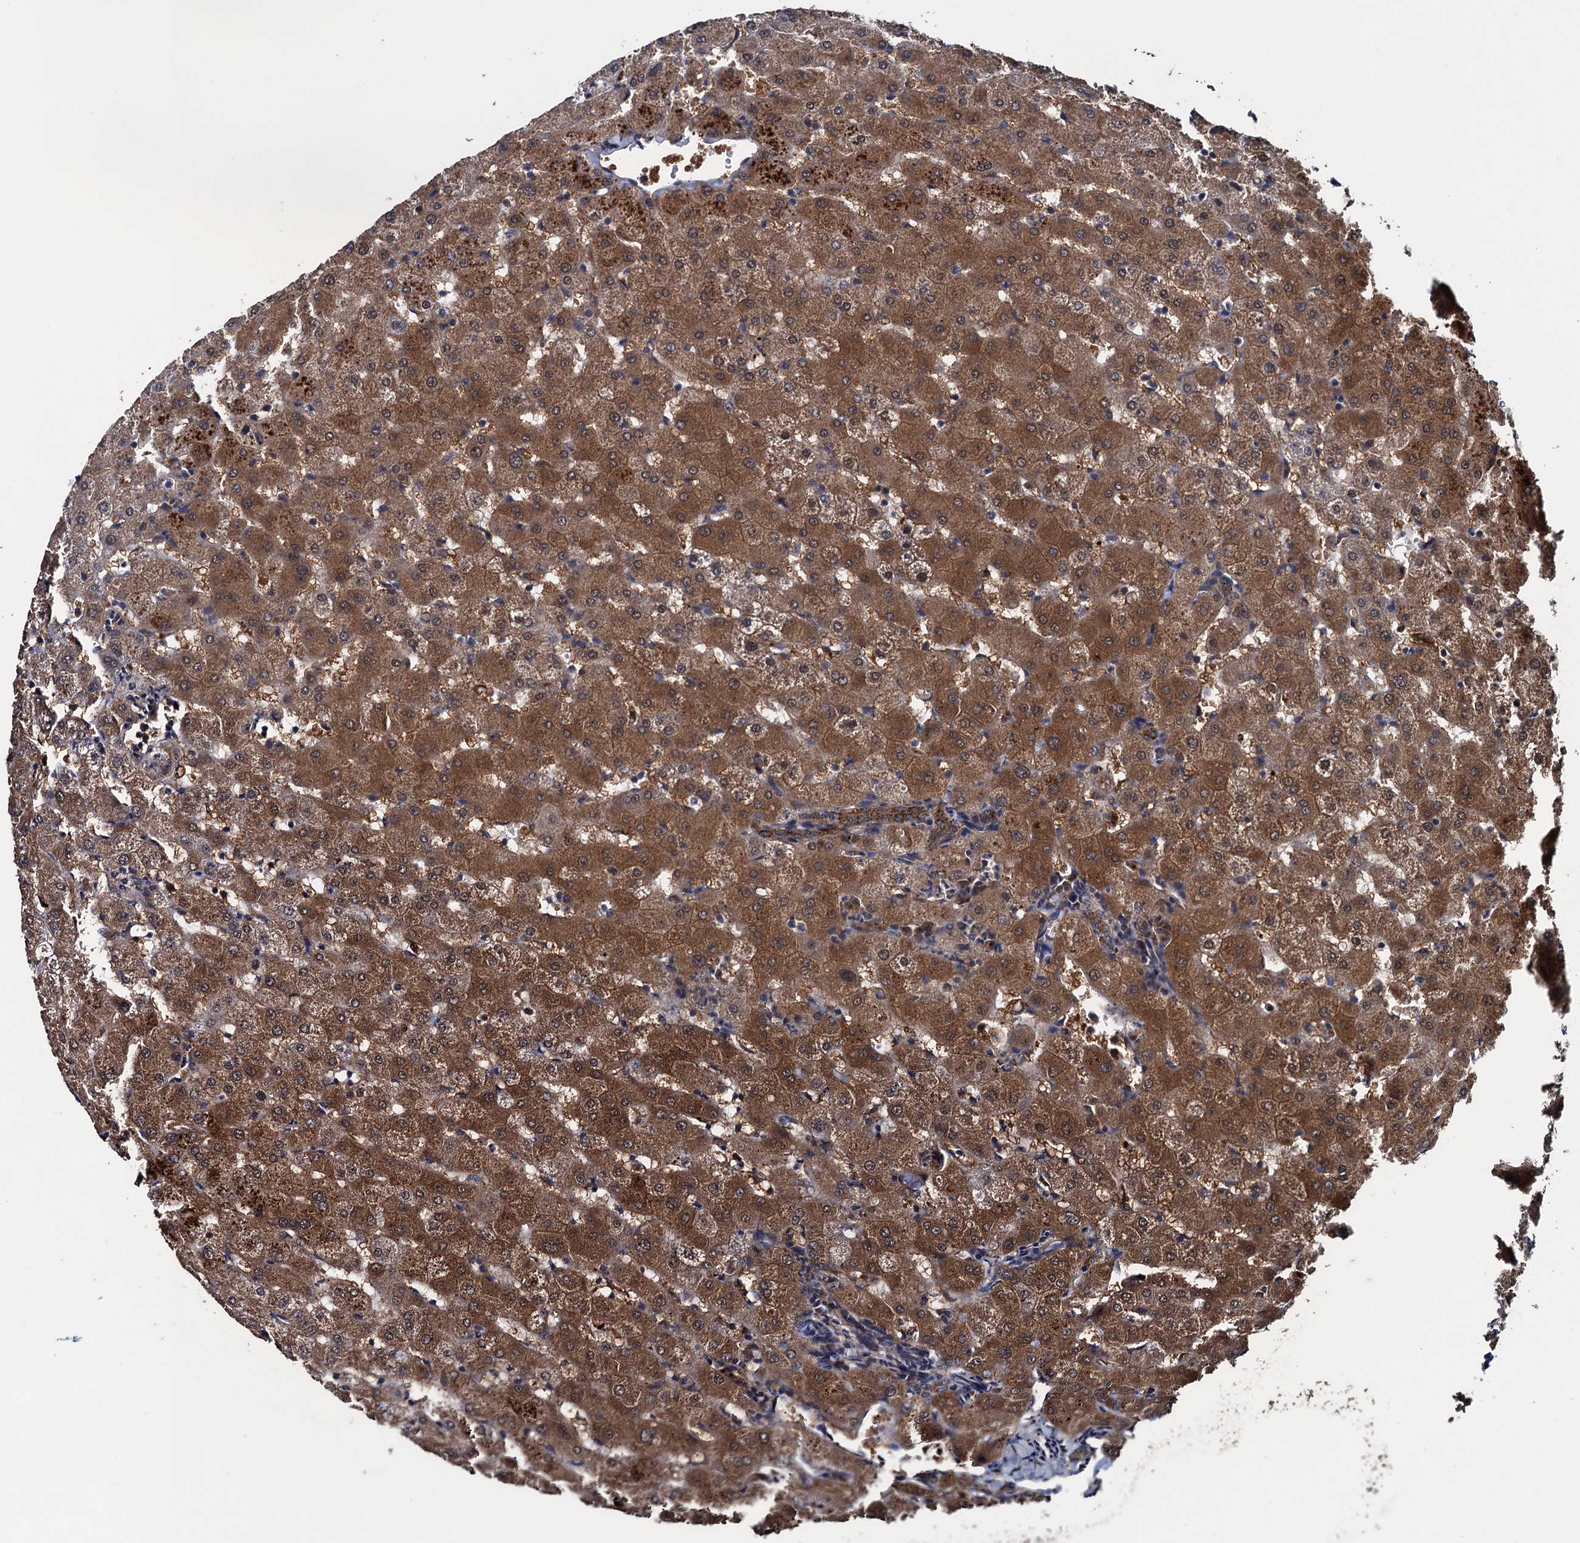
{"staining": {"intensity": "moderate", "quantity": ">75%", "location": "cytoplasmic/membranous"}, "tissue": "liver", "cell_type": "Cholangiocytes", "image_type": "normal", "snomed": [{"axis": "morphology", "description": "Normal tissue, NOS"}, {"axis": "topography", "description": "Liver"}], "caption": "Immunohistochemistry (IHC) photomicrograph of normal liver: human liver stained using immunohistochemistry demonstrates medium levels of moderate protein expression localized specifically in the cytoplasmic/membranous of cholangiocytes, appearing as a cytoplasmic/membranous brown color.", "gene": "BLTP3B", "patient": {"sex": "female", "age": 63}}